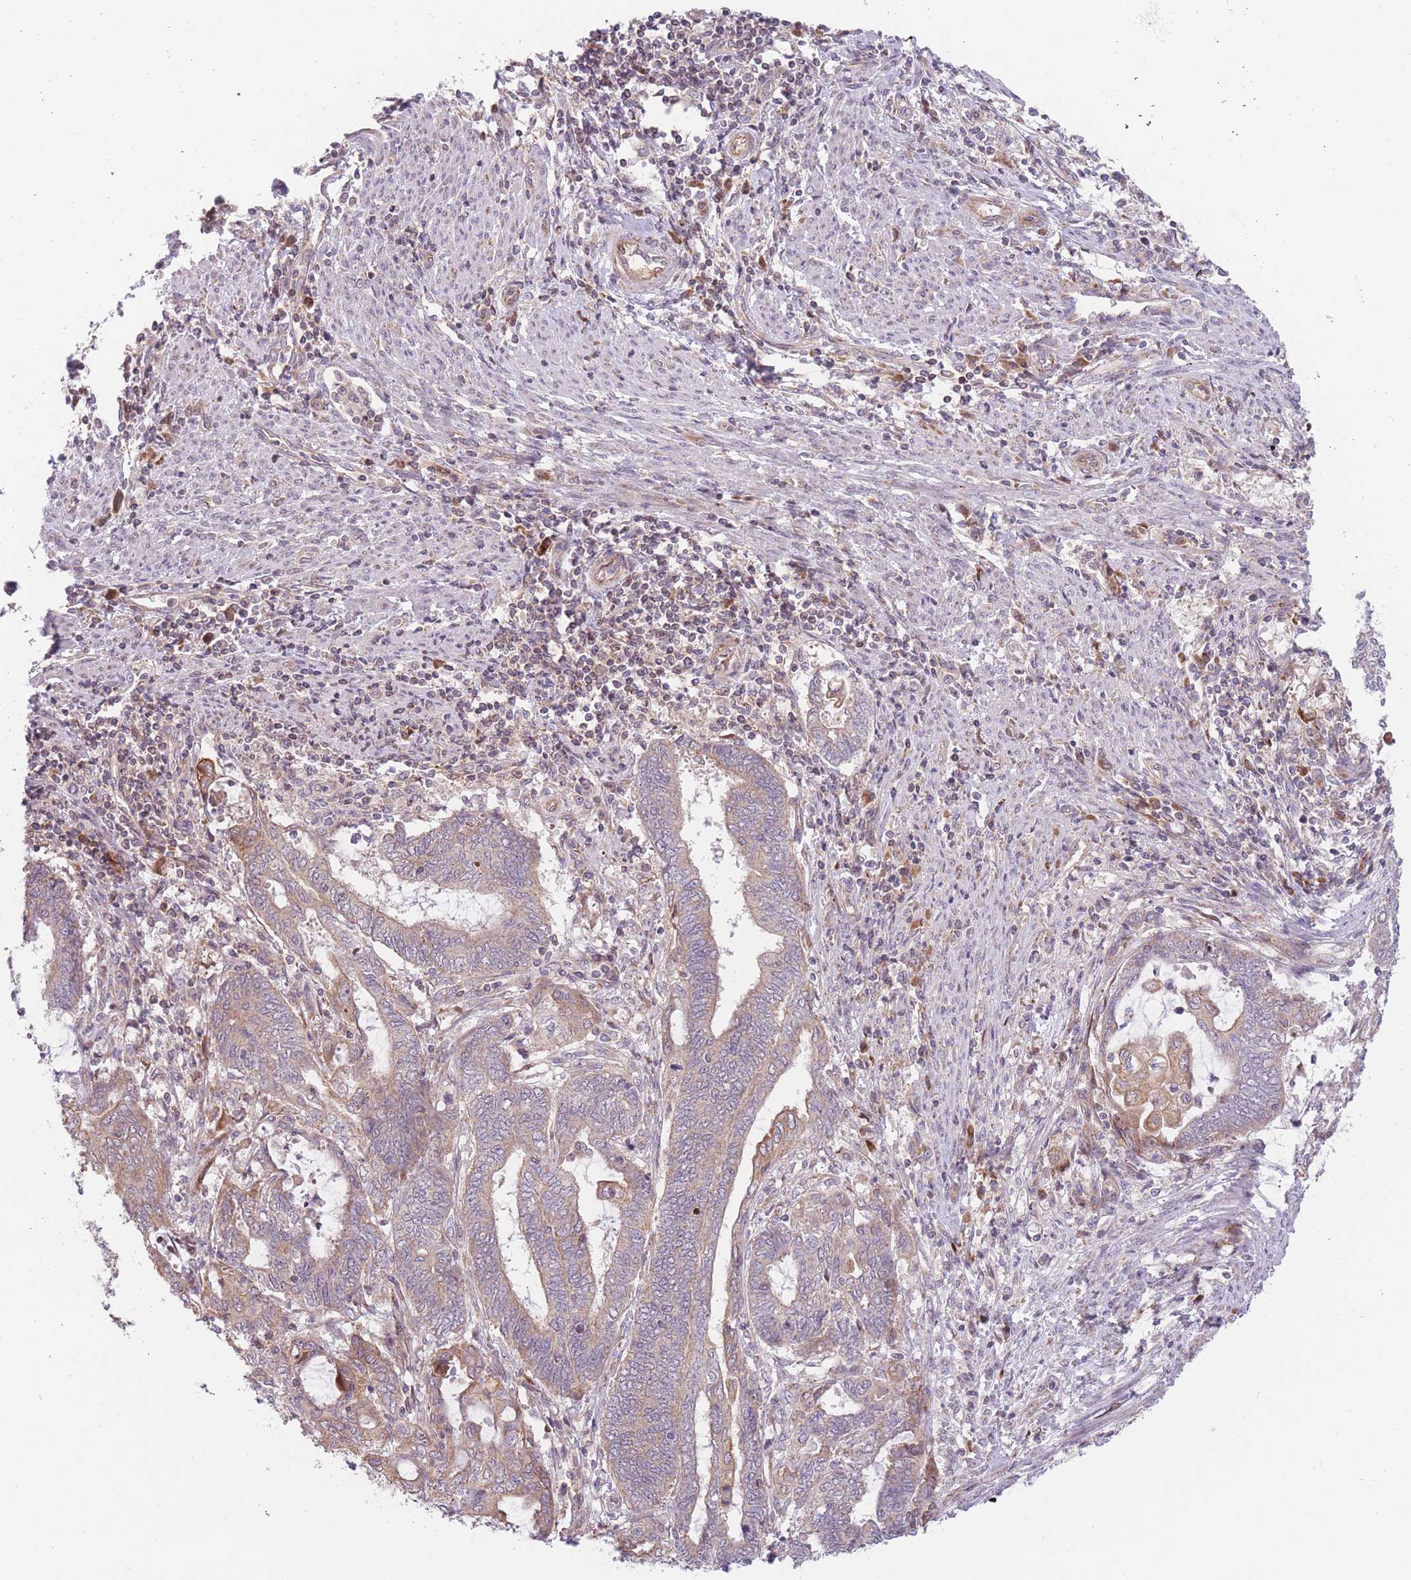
{"staining": {"intensity": "weak", "quantity": "25%-75%", "location": "cytoplasmic/membranous"}, "tissue": "endometrial cancer", "cell_type": "Tumor cells", "image_type": "cancer", "snomed": [{"axis": "morphology", "description": "Adenocarcinoma, NOS"}, {"axis": "topography", "description": "Uterus"}, {"axis": "topography", "description": "Endometrium"}], "caption": "Immunohistochemical staining of human endometrial cancer (adenocarcinoma) reveals low levels of weak cytoplasmic/membranous protein expression in approximately 25%-75% of tumor cells. (DAB IHC with brightfield microscopy, high magnification).", "gene": "BOLA2B", "patient": {"sex": "female", "age": 70}}